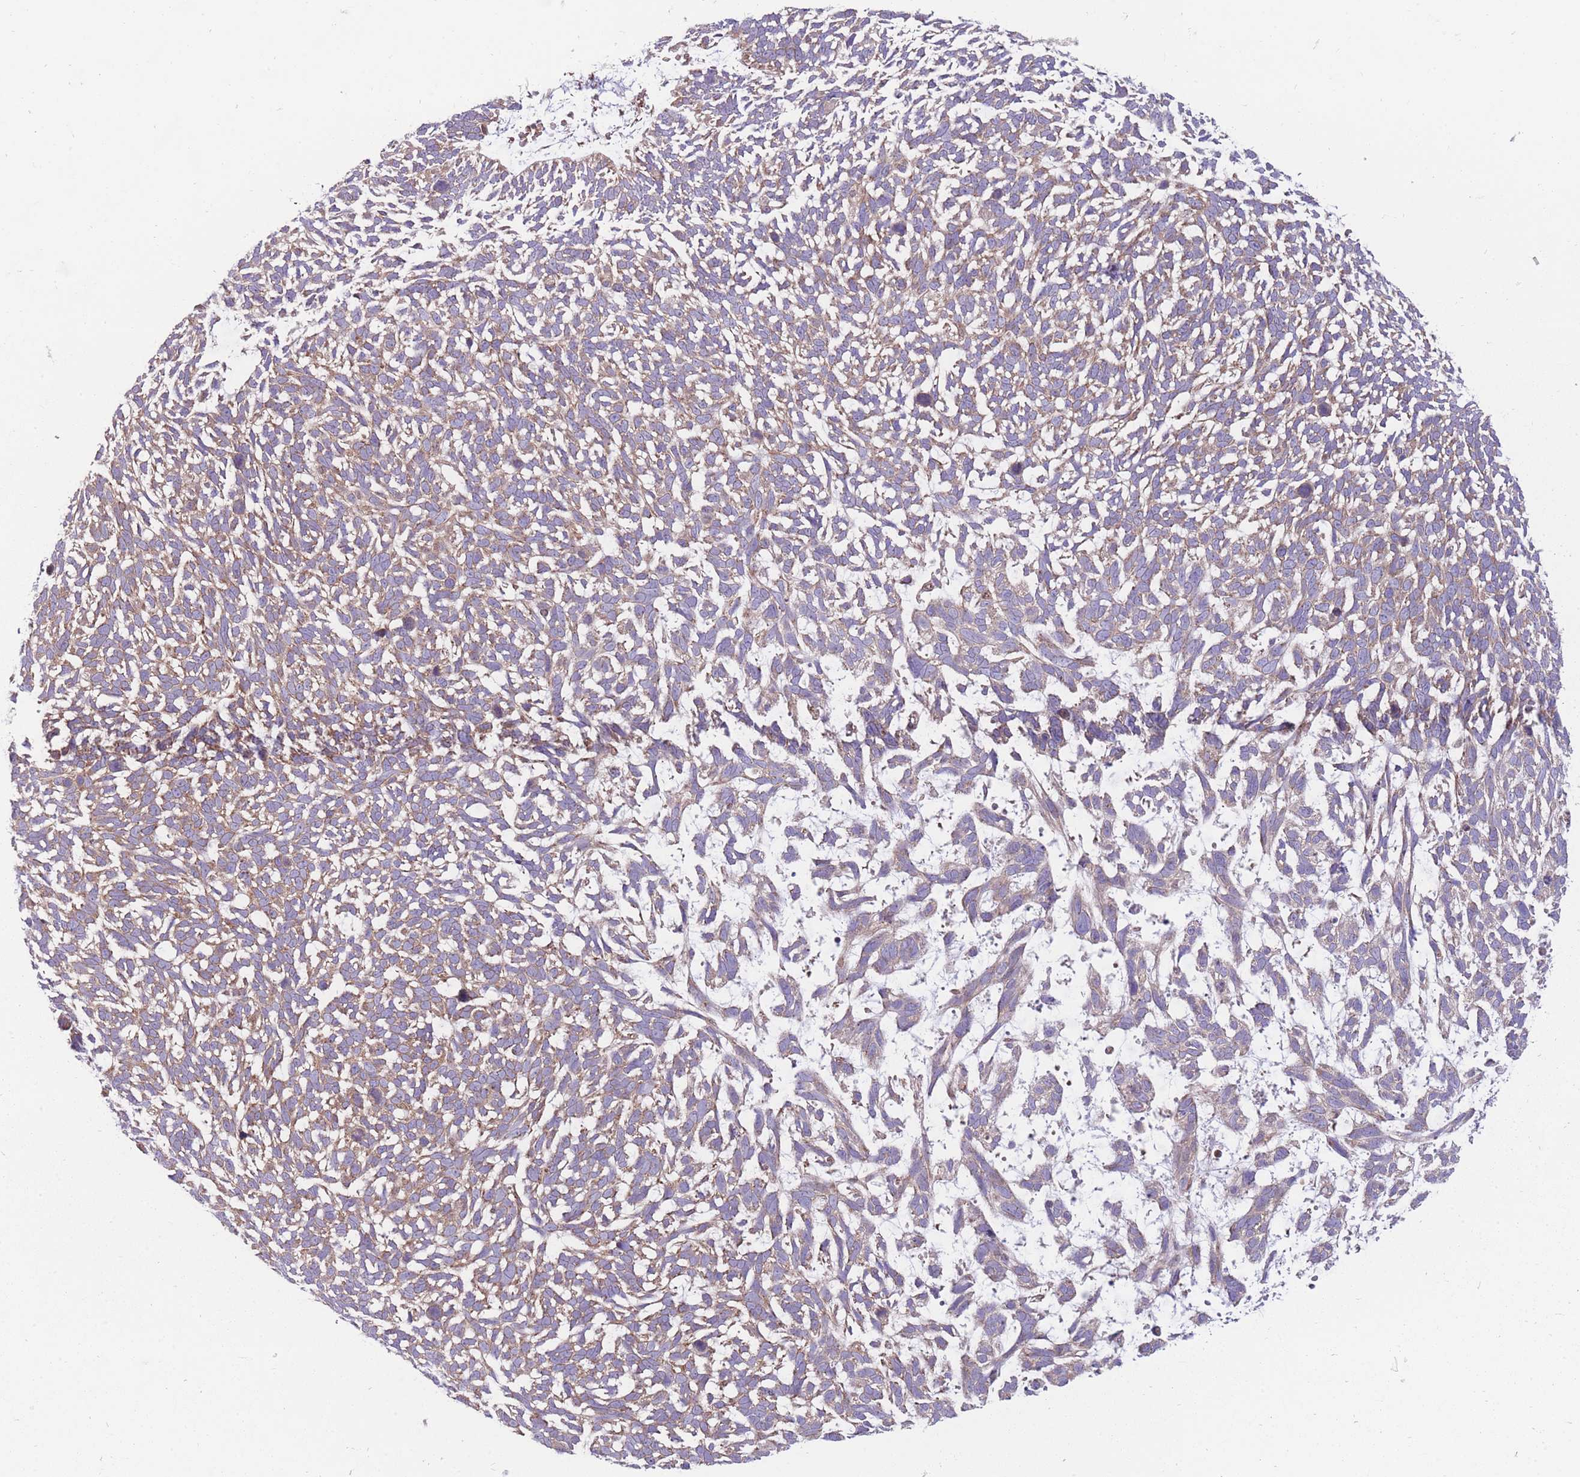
{"staining": {"intensity": "moderate", "quantity": ">75%", "location": "cytoplasmic/membranous"}, "tissue": "skin cancer", "cell_type": "Tumor cells", "image_type": "cancer", "snomed": [{"axis": "morphology", "description": "Basal cell carcinoma"}, {"axis": "topography", "description": "Skin"}], "caption": "Skin basal cell carcinoma tissue shows moderate cytoplasmic/membranous positivity in about >75% of tumor cells", "gene": "ANKRD10", "patient": {"sex": "male", "age": 88}}